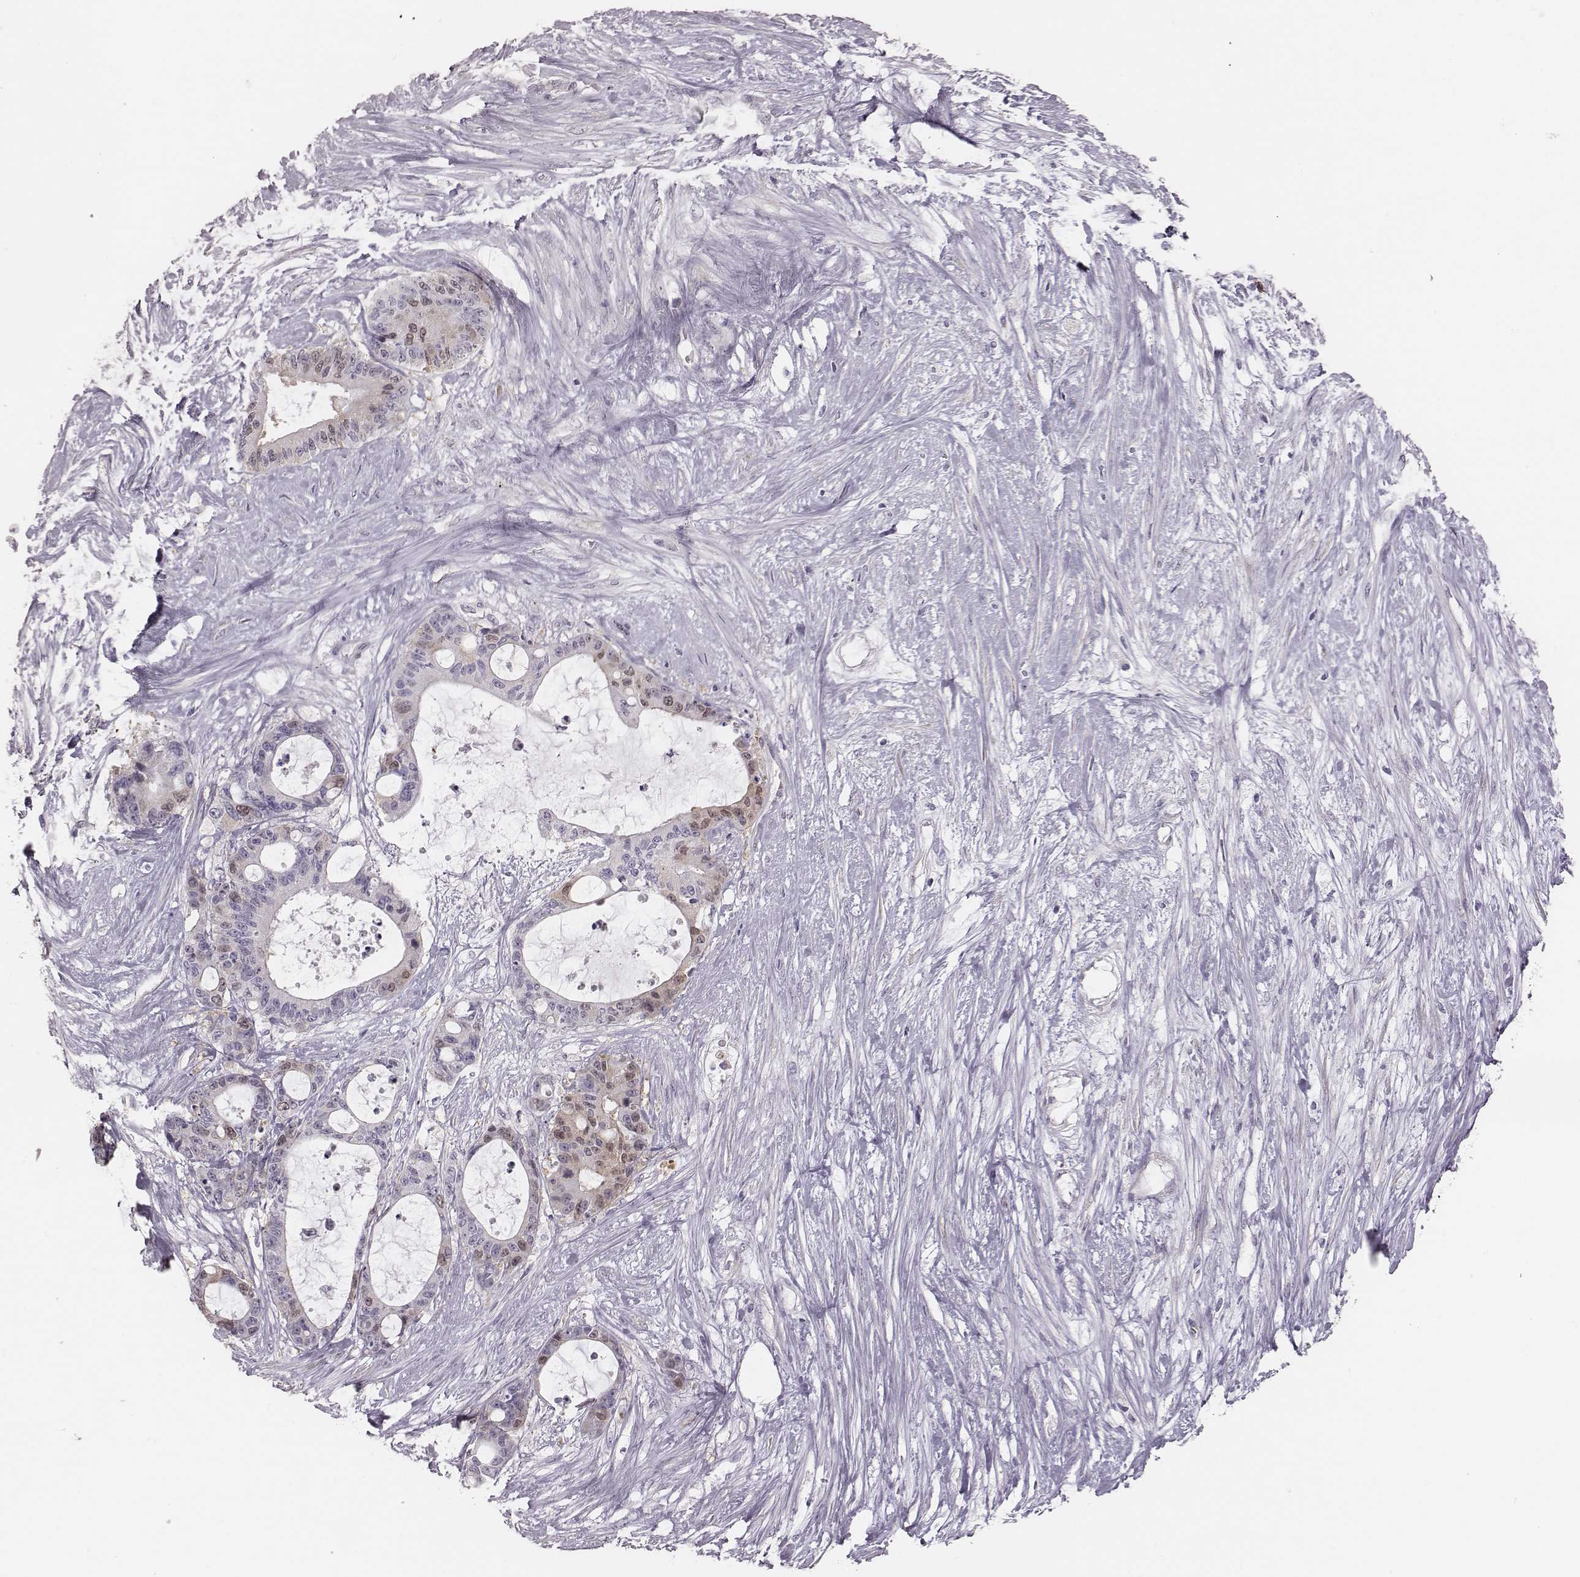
{"staining": {"intensity": "weak", "quantity": "<25%", "location": "nuclear"}, "tissue": "liver cancer", "cell_type": "Tumor cells", "image_type": "cancer", "snomed": [{"axis": "morphology", "description": "Normal tissue, NOS"}, {"axis": "morphology", "description": "Cholangiocarcinoma"}, {"axis": "topography", "description": "Liver"}, {"axis": "topography", "description": "Peripheral nerve tissue"}], "caption": "High magnification brightfield microscopy of cholangiocarcinoma (liver) stained with DAB (3,3'-diaminobenzidine) (brown) and counterstained with hematoxylin (blue): tumor cells show no significant expression.", "gene": "PBK", "patient": {"sex": "female", "age": 73}}